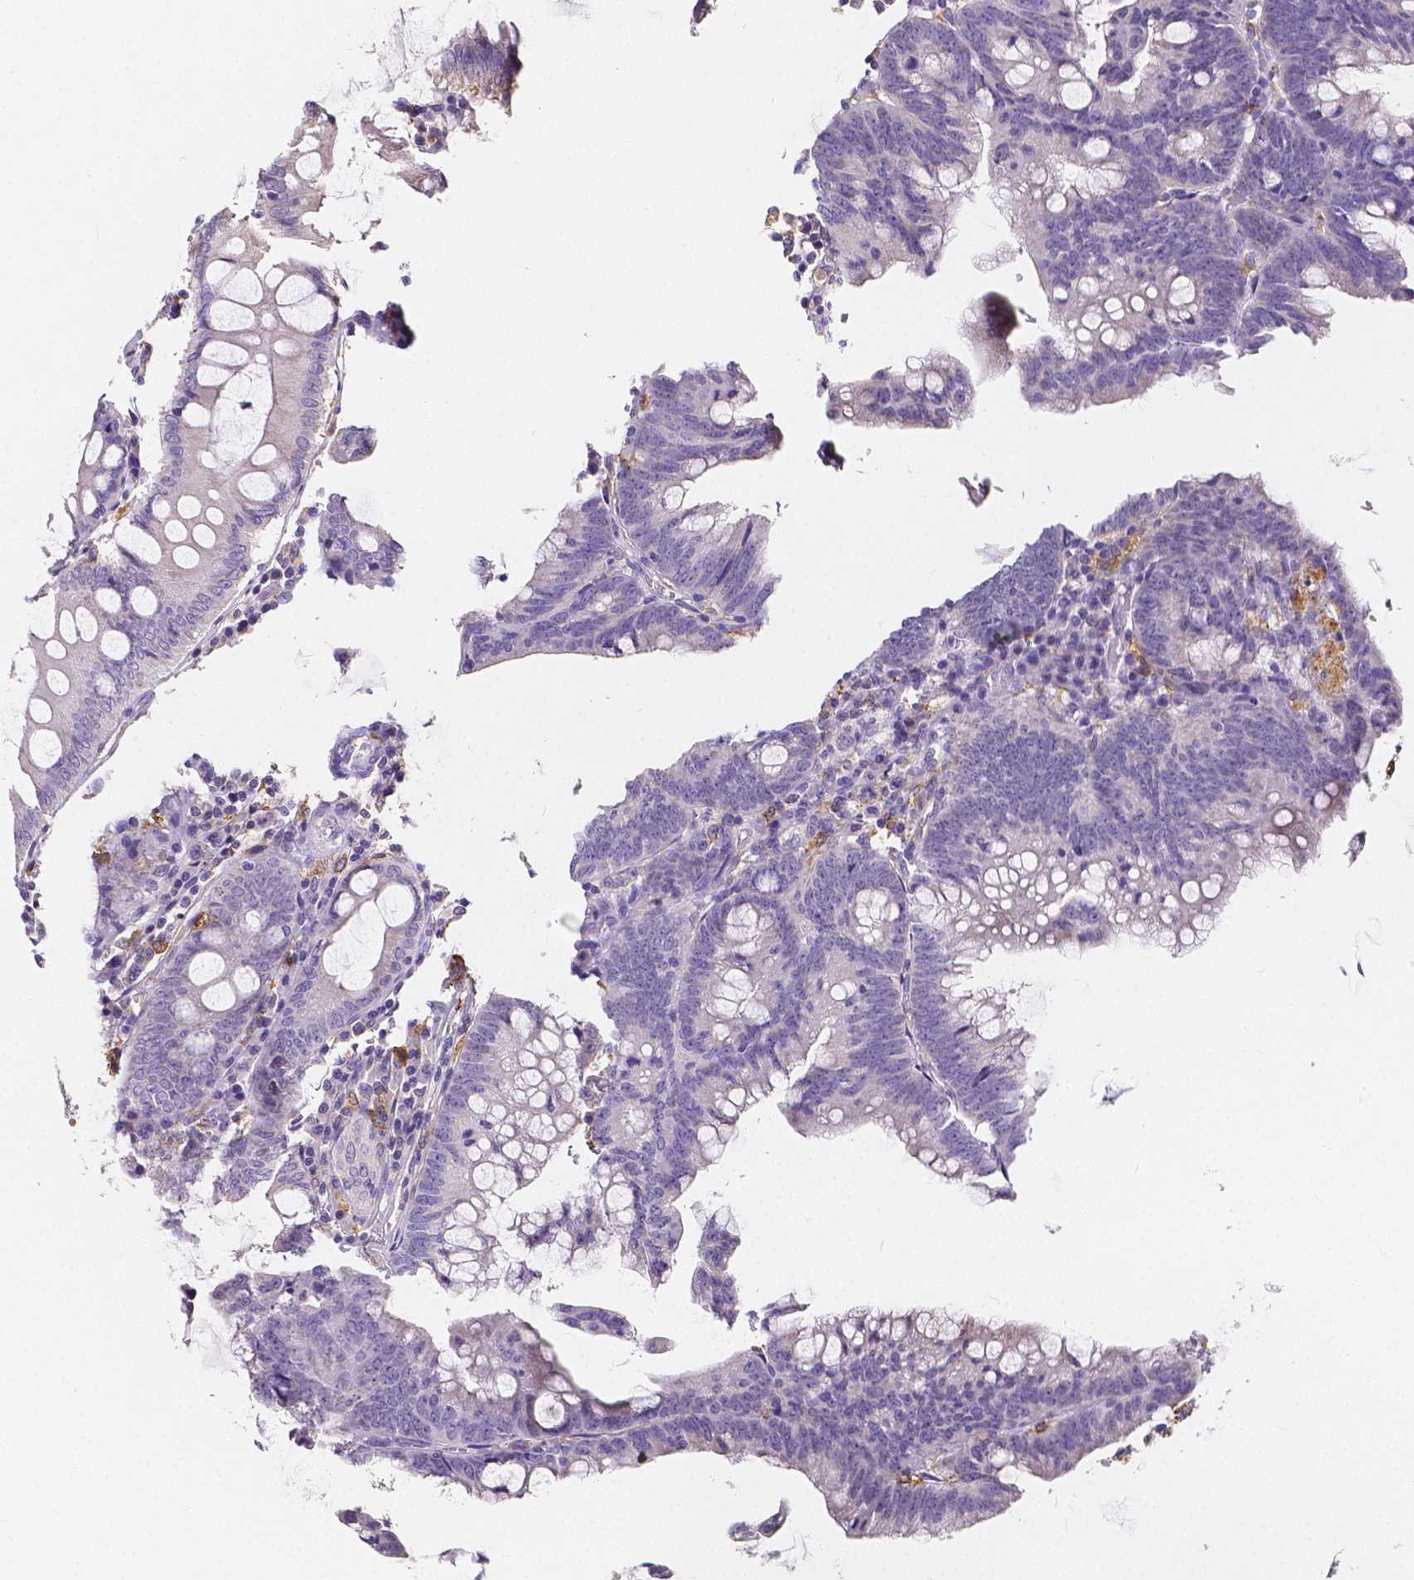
{"staining": {"intensity": "negative", "quantity": "none", "location": "none"}, "tissue": "colorectal cancer", "cell_type": "Tumor cells", "image_type": "cancer", "snomed": [{"axis": "morphology", "description": "Adenocarcinoma, NOS"}, {"axis": "topography", "description": "Colon"}], "caption": "A high-resolution photomicrograph shows immunohistochemistry (IHC) staining of colorectal cancer (adenocarcinoma), which reveals no significant positivity in tumor cells.", "gene": "ACP5", "patient": {"sex": "male", "age": 62}}